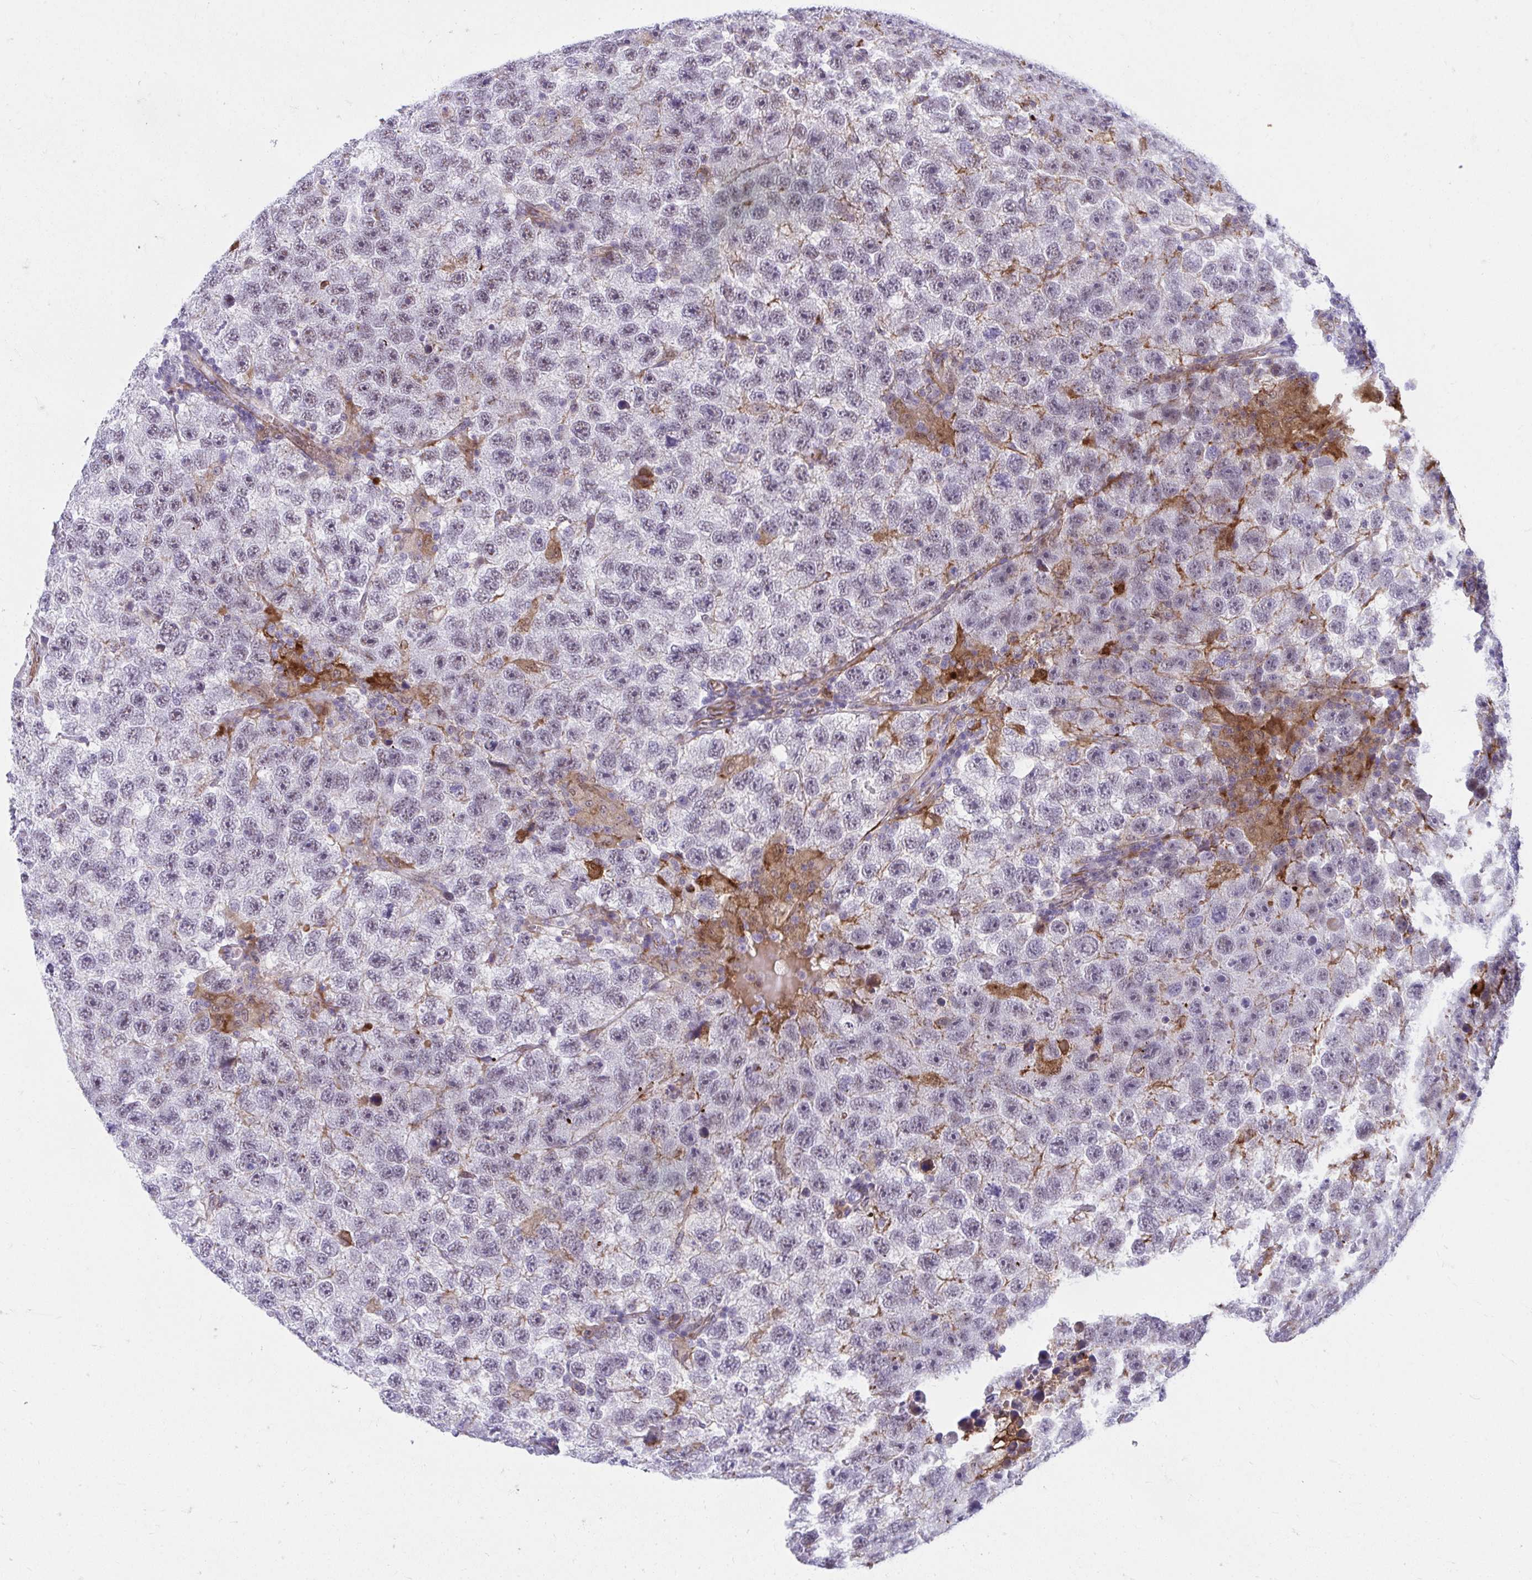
{"staining": {"intensity": "negative", "quantity": "none", "location": "none"}, "tissue": "testis cancer", "cell_type": "Tumor cells", "image_type": "cancer", "snomed": [{"axis": "morphology", "description": "Seminoma, NOS"}, {"axis": "topography", "description": "Testis"}], "caption": "Testis seminoma was stained to show a protein in brown. There is no significant staining in tumor cells.", "gene": "CSTB", "patient": {"sex": "male", "age": 26}}